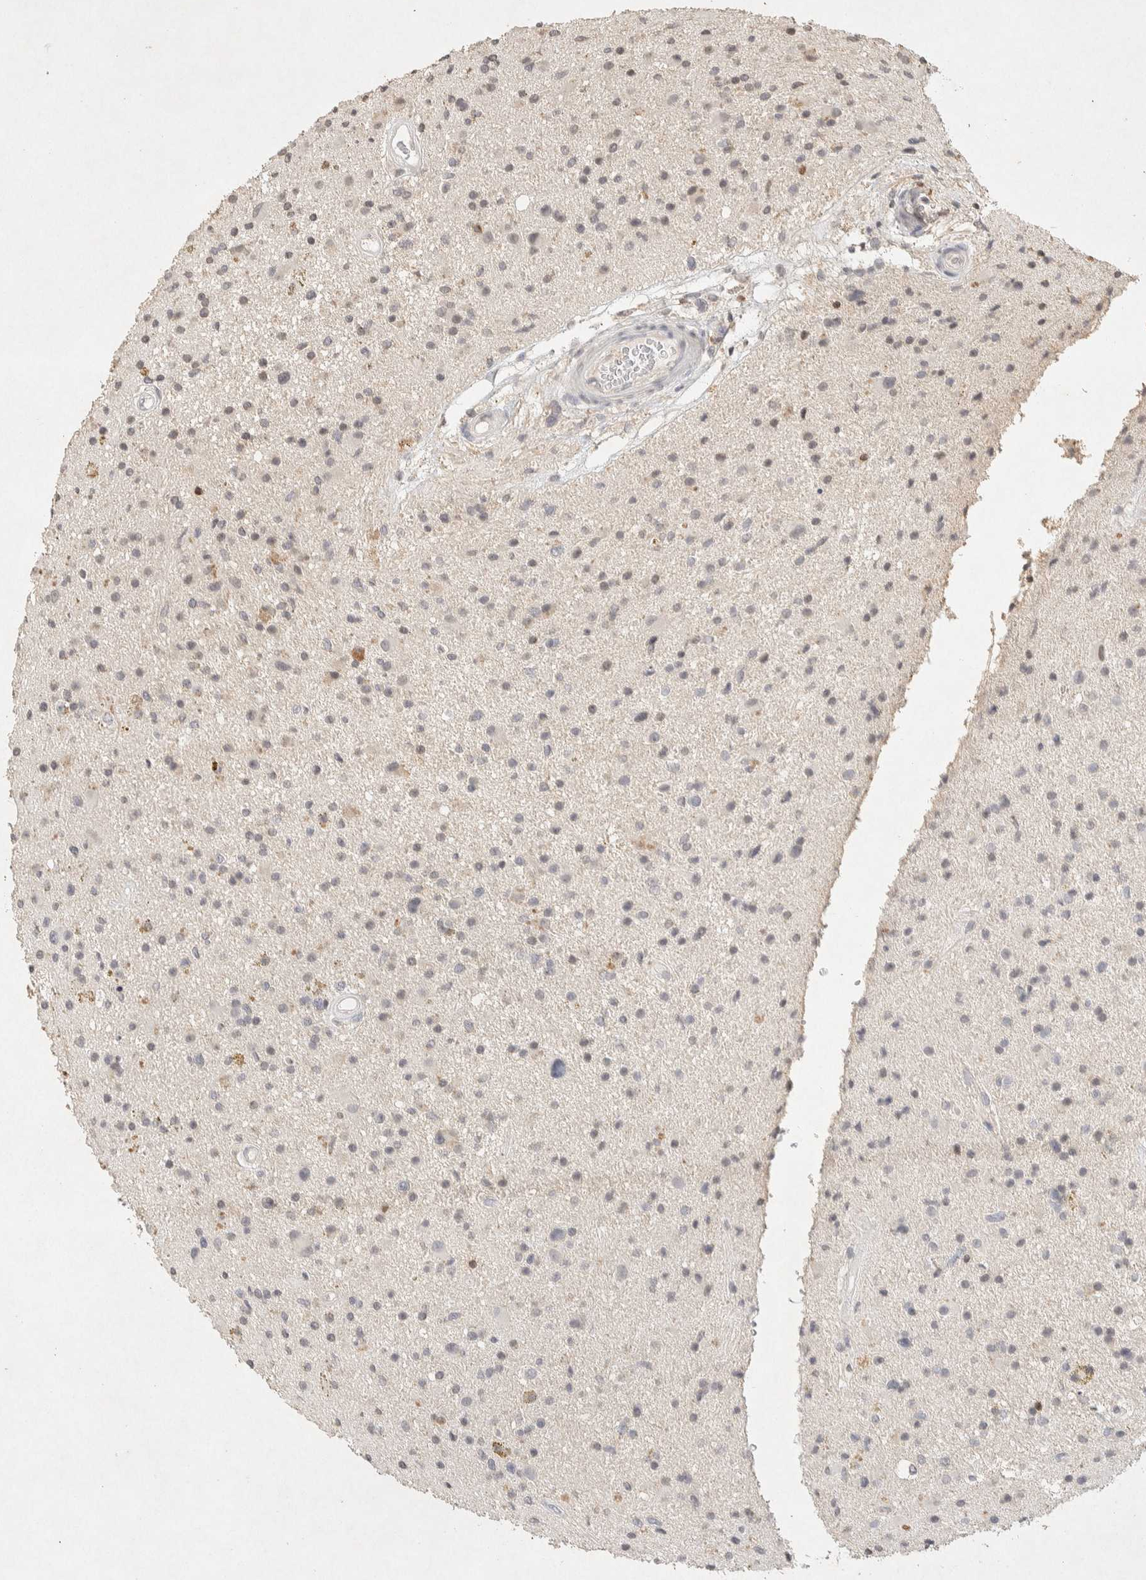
{"staining": {"intensity": "negative", "quantity": "none", "location": "none"}, "tissue": "glioma", "cell_type": "Tumor cells", "image_type": "cancer", "snomed": [{"axis": "morphology", "description": "Glioma, malignant, High grade"}, {"axis": "topography", "description": "Brain"}], "caption": "This is an immunohistochemistry photomicrograph of high-grade glioma (malignant). There is no positivity in tumor cells.", "gene": "RAC2", "patient": {"sex": "male", "age": 33}}